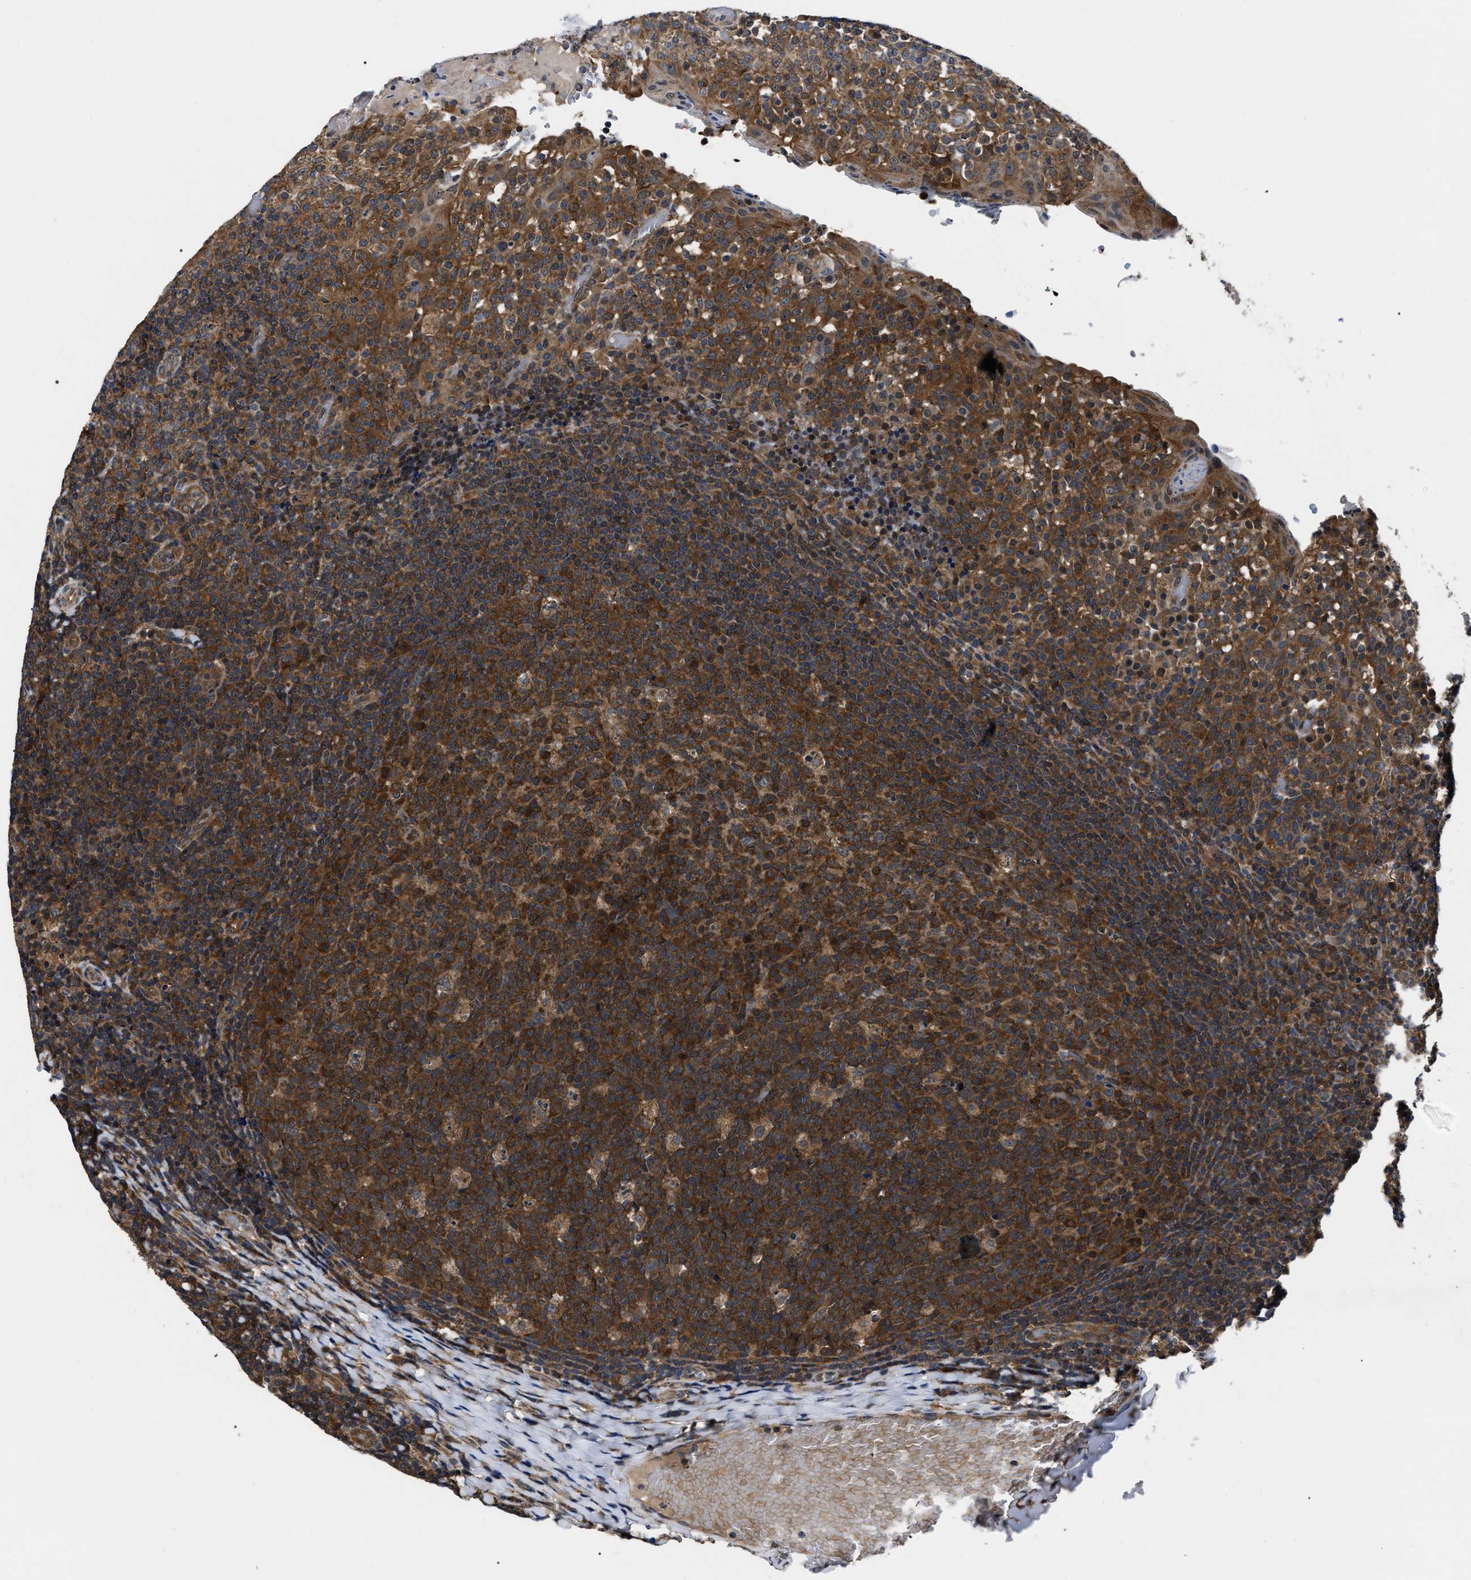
{"staining": {"intensity": "strong", "quantity": ">75%", "location": "cytoplasmic/membranous"}, "tissue": "tonsil", "cell_type": "Germinal center cells", "image_type": "normal", "snomed": [{"axis": "morphology", "description": "Normal tissue, NOS"}, {"axis": "topography", "description": "Tonsil"}], "caption": "Immunohistochemical staining of benign tonsil reveals high levels of strong cytoplasmic/membranous staining in about >75% of germinal center cells. The protein is shown in brown color, while the nuclei are stained blue.", "gene": "GET4", "patient": {"sex": "female", "age": 19}}